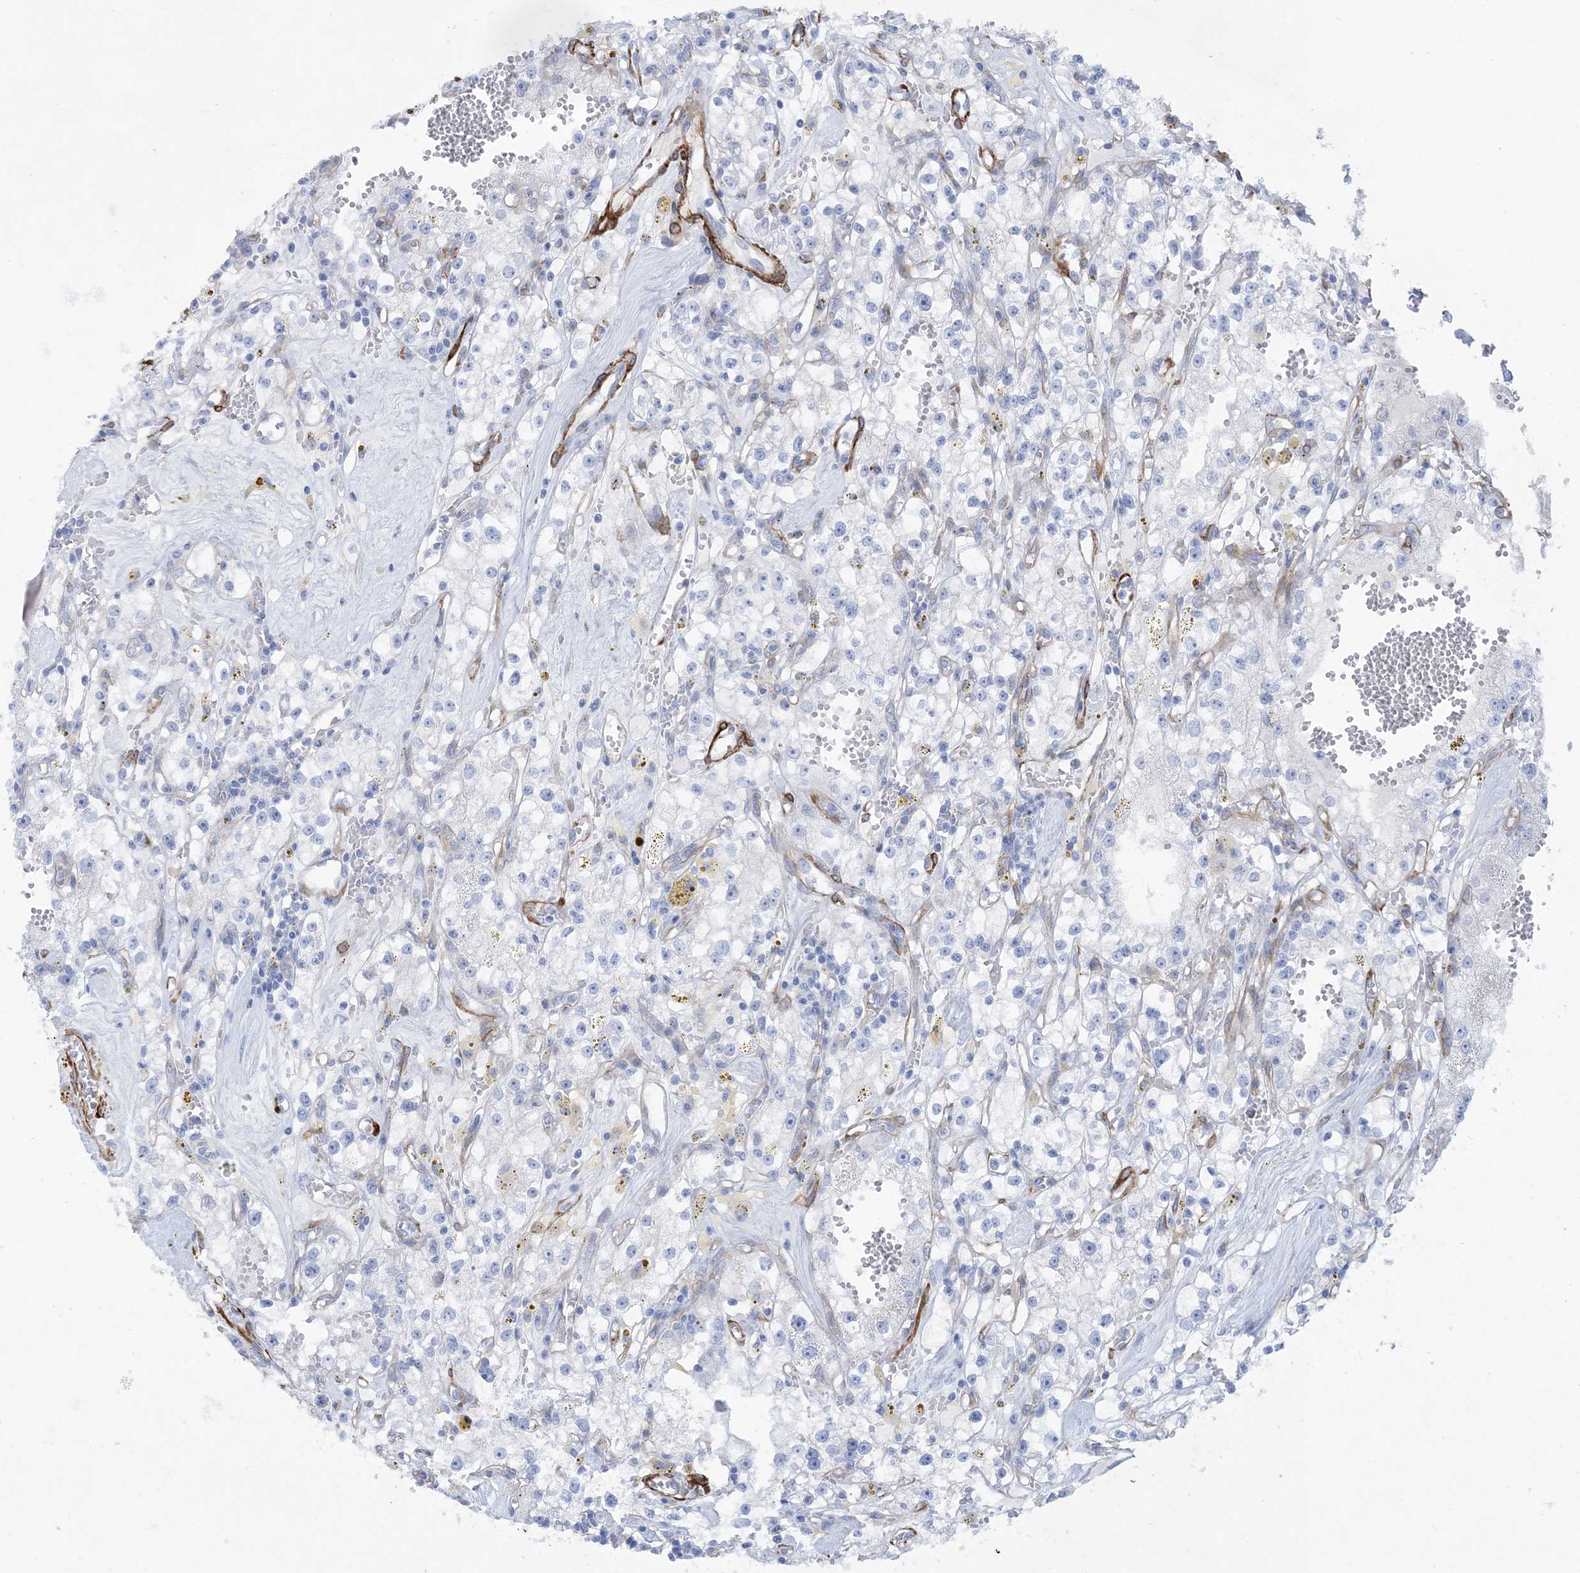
{"staining": {"intensity": "negative", "quantity": "none", "location": "none"}, "tissue": "renal cancer", "cell_type": "Tumor cells", "image_type": "cancer", "snomed": [{"axis": "morphology", "description": "Adenocarcinoma, NOS"}, {"axis": "topography", "description": "Kidney"}], "caption": "A photomicrograph of human renal cancer (adenocarcinoma) is negative for staining in tumor cells.", "gene": "SHANK1", "patient": {"sex": "male", "age": 56}}